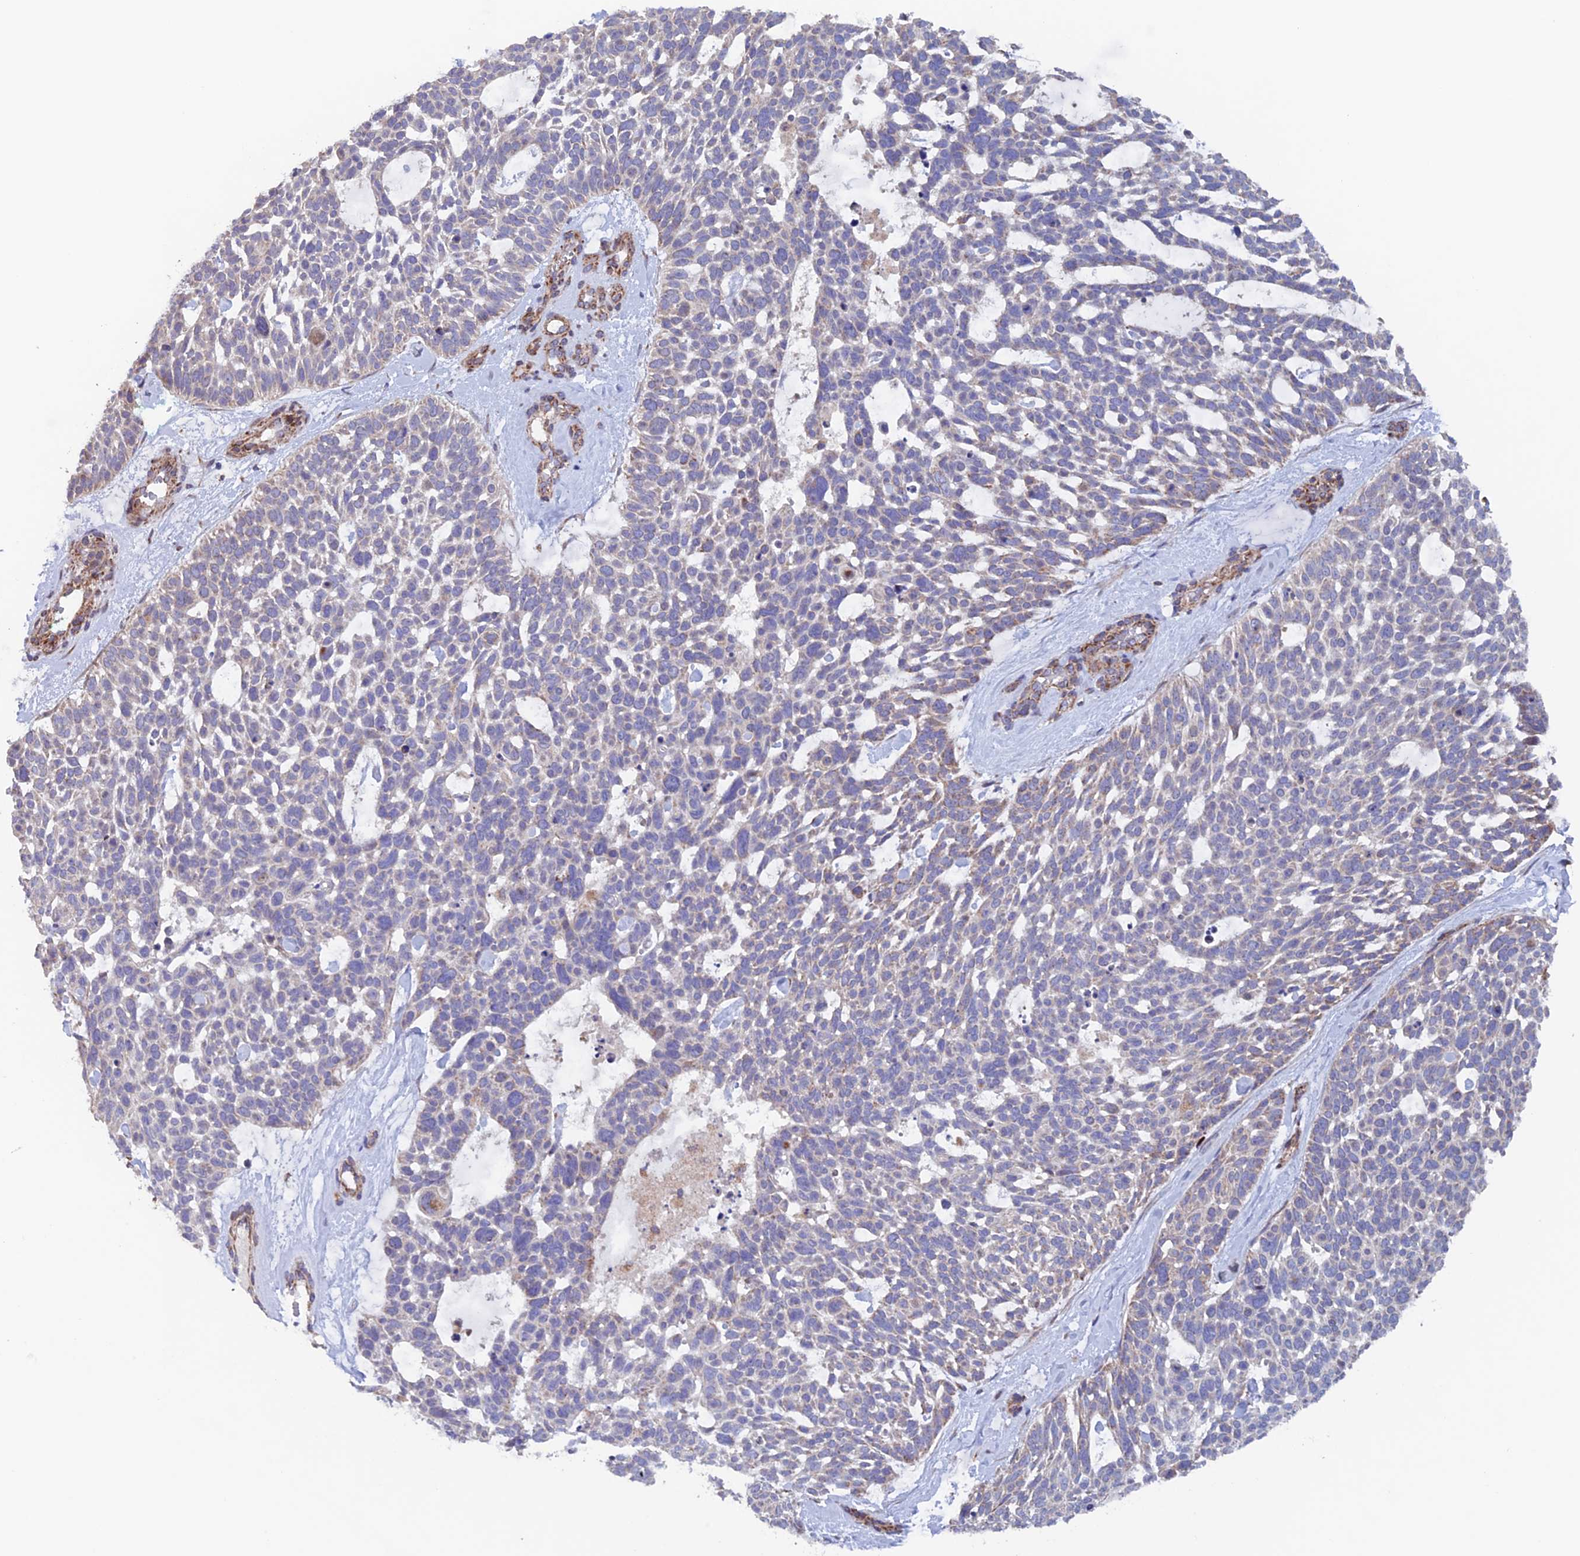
{"staining": {"intensity": "weak", "quantity": "<25%", "location": "cytoplasmic/membranous"}, "tissue": "skin cancer", "cell_type": "Tumor cells", "image_type": "cancer", "snomed": [{"axis": "morphology", "description": "Basal cell carcinoma"}, {"axis": "topography", "description": "Skin"}], "caption": "There is no significant positivity in tumor cells of skin cancer. (Immunohistochemistry (ihc), brightfield microscopy, high magnification).", "gene": "MRPL1", "patient": {"sex": "male", "age": 88}}